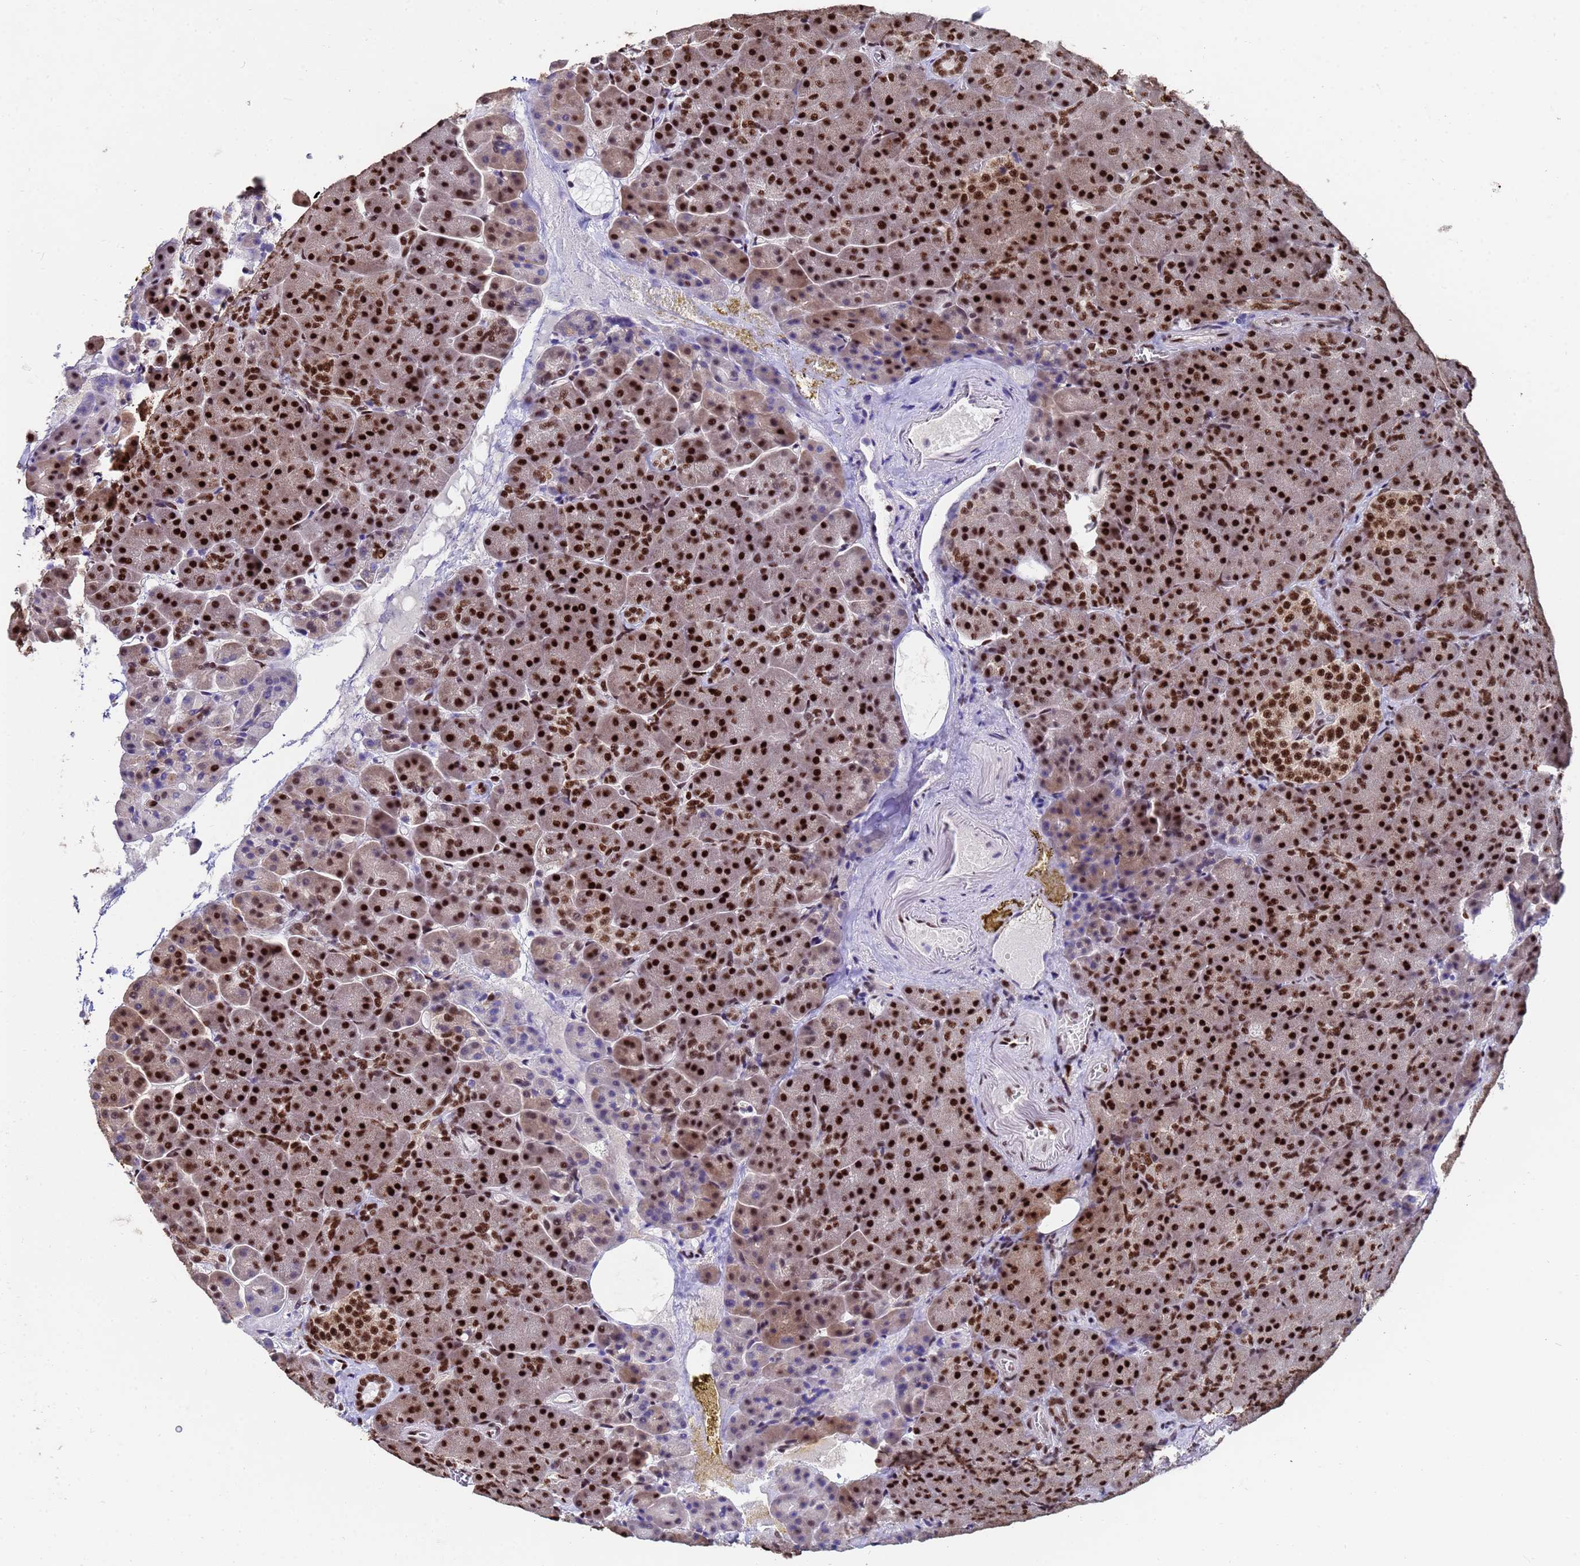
{"staining": {"intensity": "strong", "quantity": ">75%", "location": "nuclear"}, "tissue": "pancreas", "cell_type": "Exocrine glandular cells", "image_type": "normal", "snomed": [{"axis": "morphology", "description": "Normal tissue, NOS"}, {"axis": "topography", "description": "Pancreas"}], "caption": "Protein analysis of unremarkable pancreas reveals strong nuclear positivity in approximately >75% of exocrine glandular cells.", "gene": "SF3B2", "patient": {"sex": "female", "age": 74}}